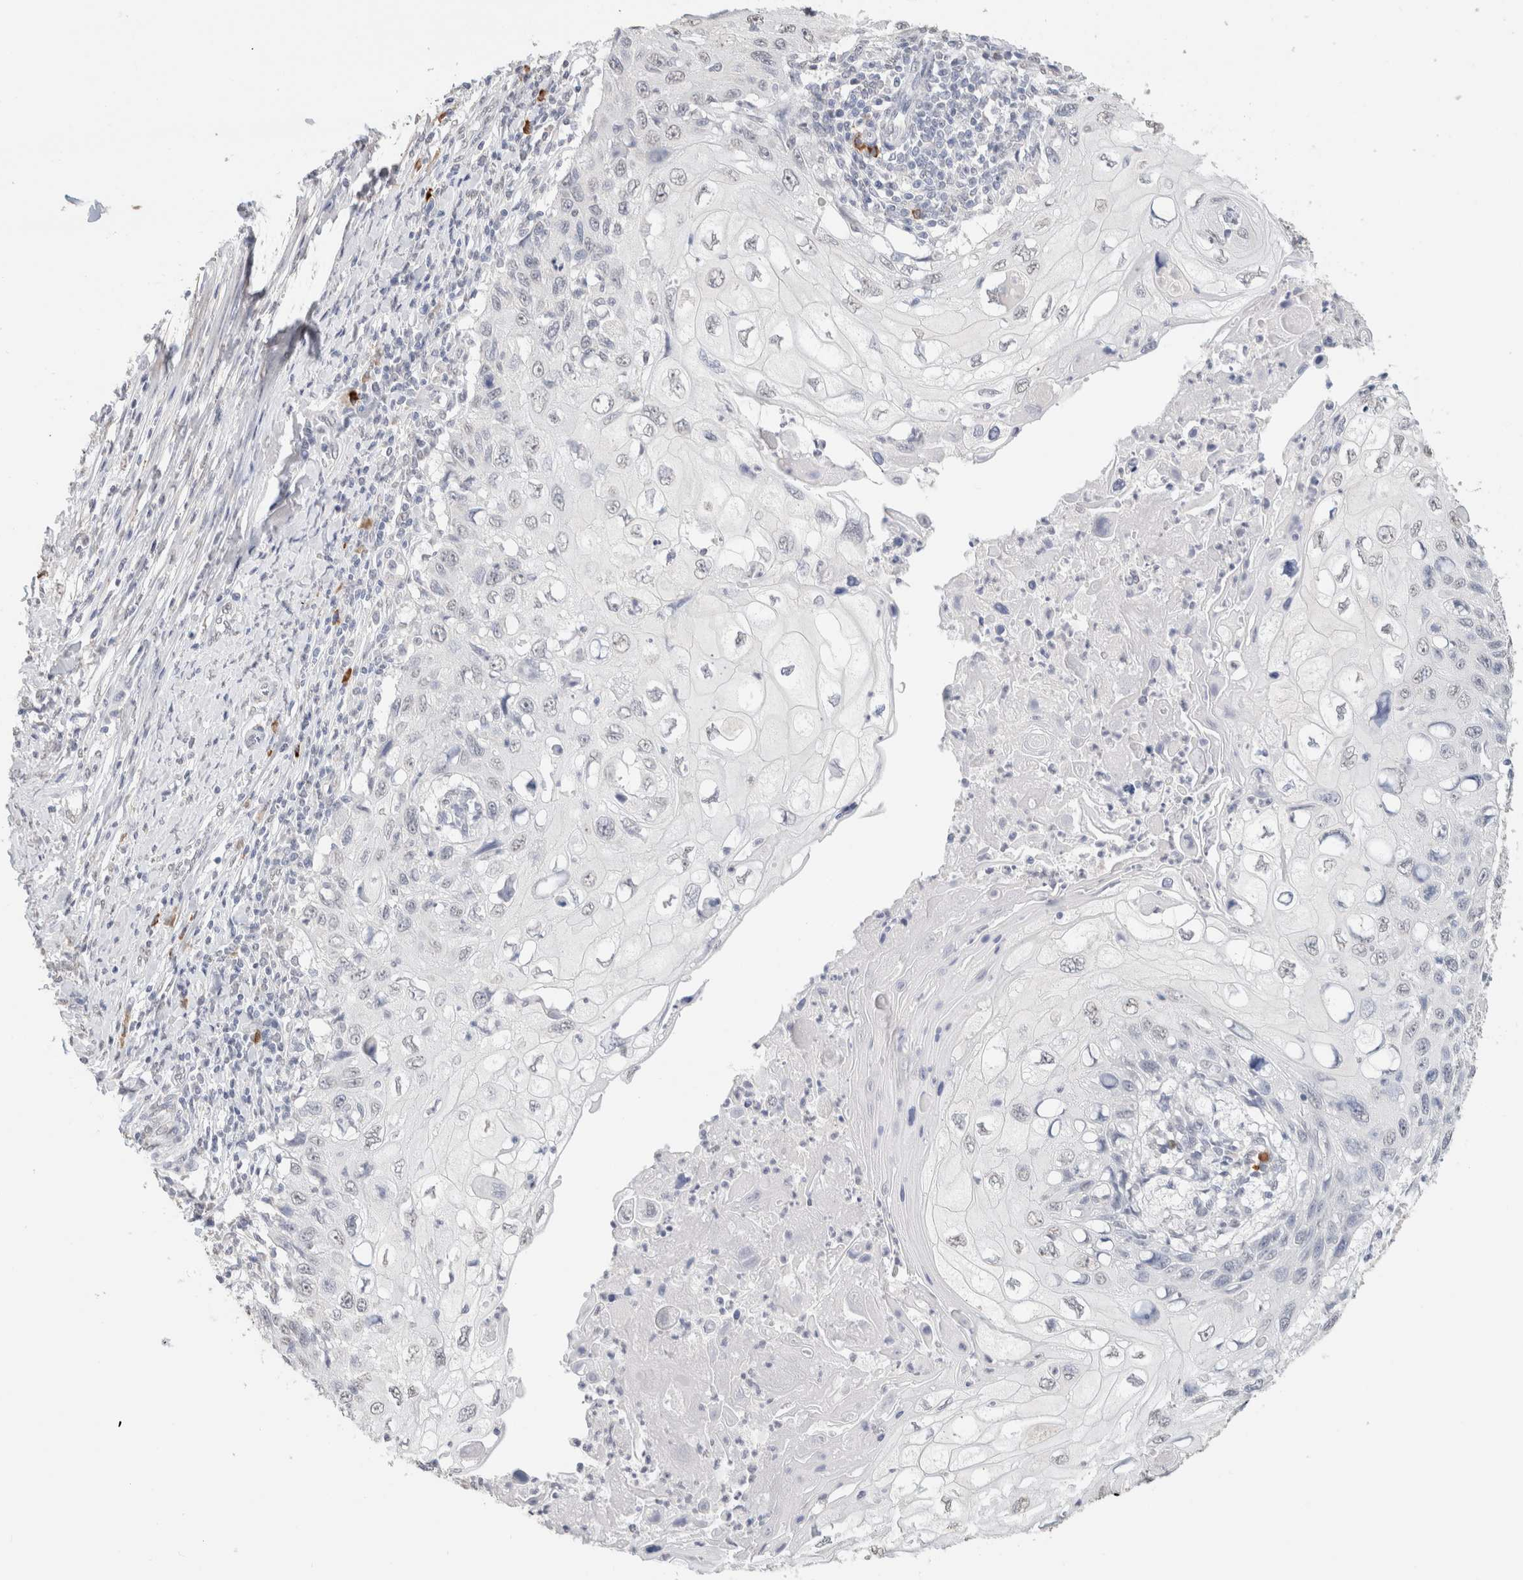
{"staining": {"intensity": "negative", "quantity": "none", "location": "none"}, "tissue": "cervical cancer", "cell_type": "Tumor cells", "image_type": "cancer", "snomed": [{"axis": "morphology", "description": "Squamous cell carcinoma, NOS"}, {"axis": "topography", "description": "Cervix"}], "caption": "IHC of human cervical squamous cell carcinoma displays no expression in tumor cells.", "gene": "CD80", "patient": {"sex": "female", "age": 70}}